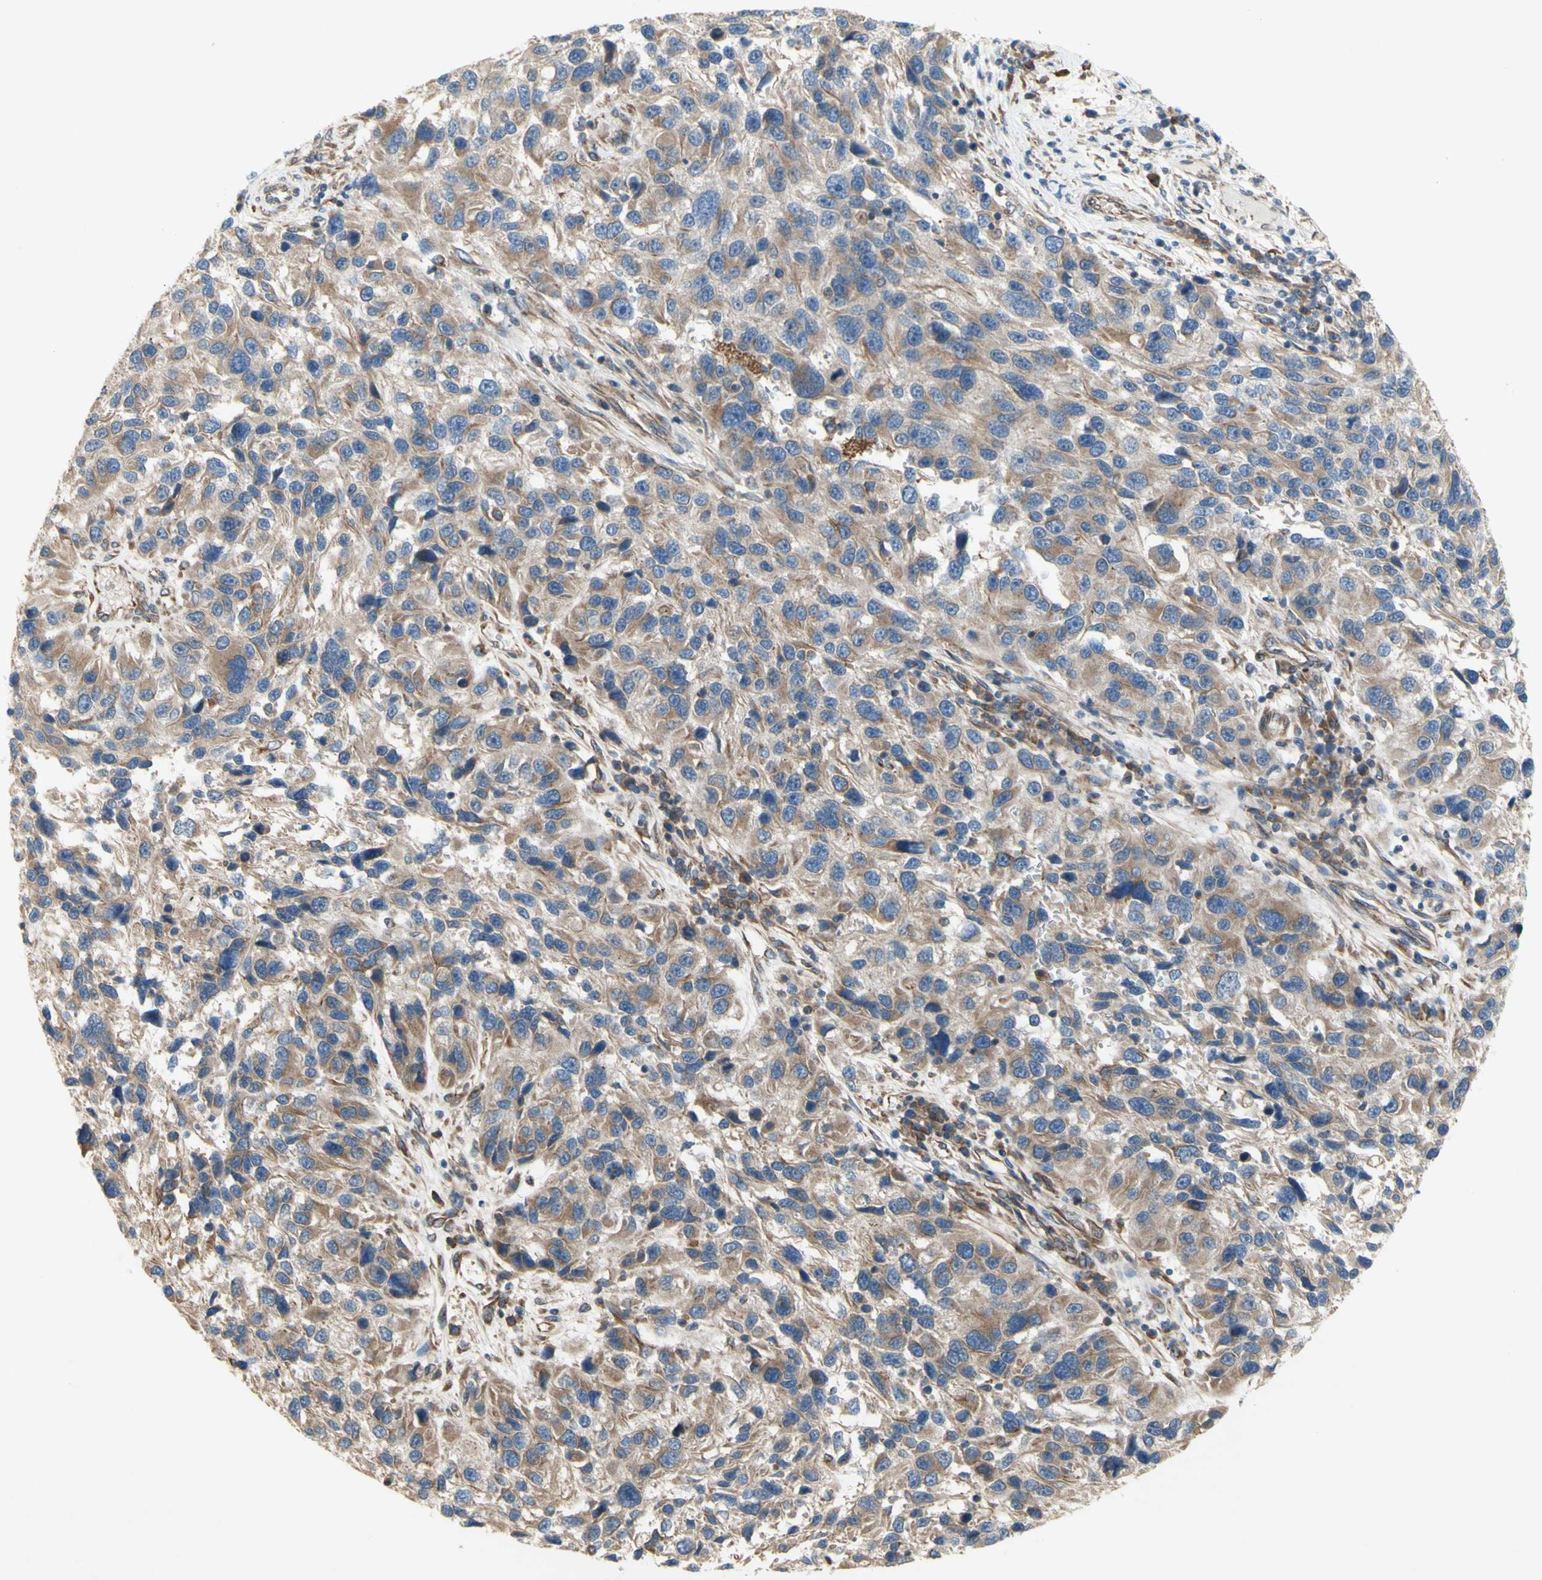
{"staining": {"intensity": "weak", "quantity": ">75%", "location": "cytoplasmic/membranous"}, "tissue": "melanoma", "cell_type": "Tumor cells", "image_type": "cancer", "snomed": [{"axis": "morphology", "description": "Malignant melanoma, NOS"}, {"axis": "topography", "description": "Skin"}], "caption": "This histopathology image reveals IHC staining of human melanoma, with low weak cytoplasmic/membranous staining in about >75% of tumor cells.", "gene": "KLC1", "patient": {"sex": "male", "age": 53}}